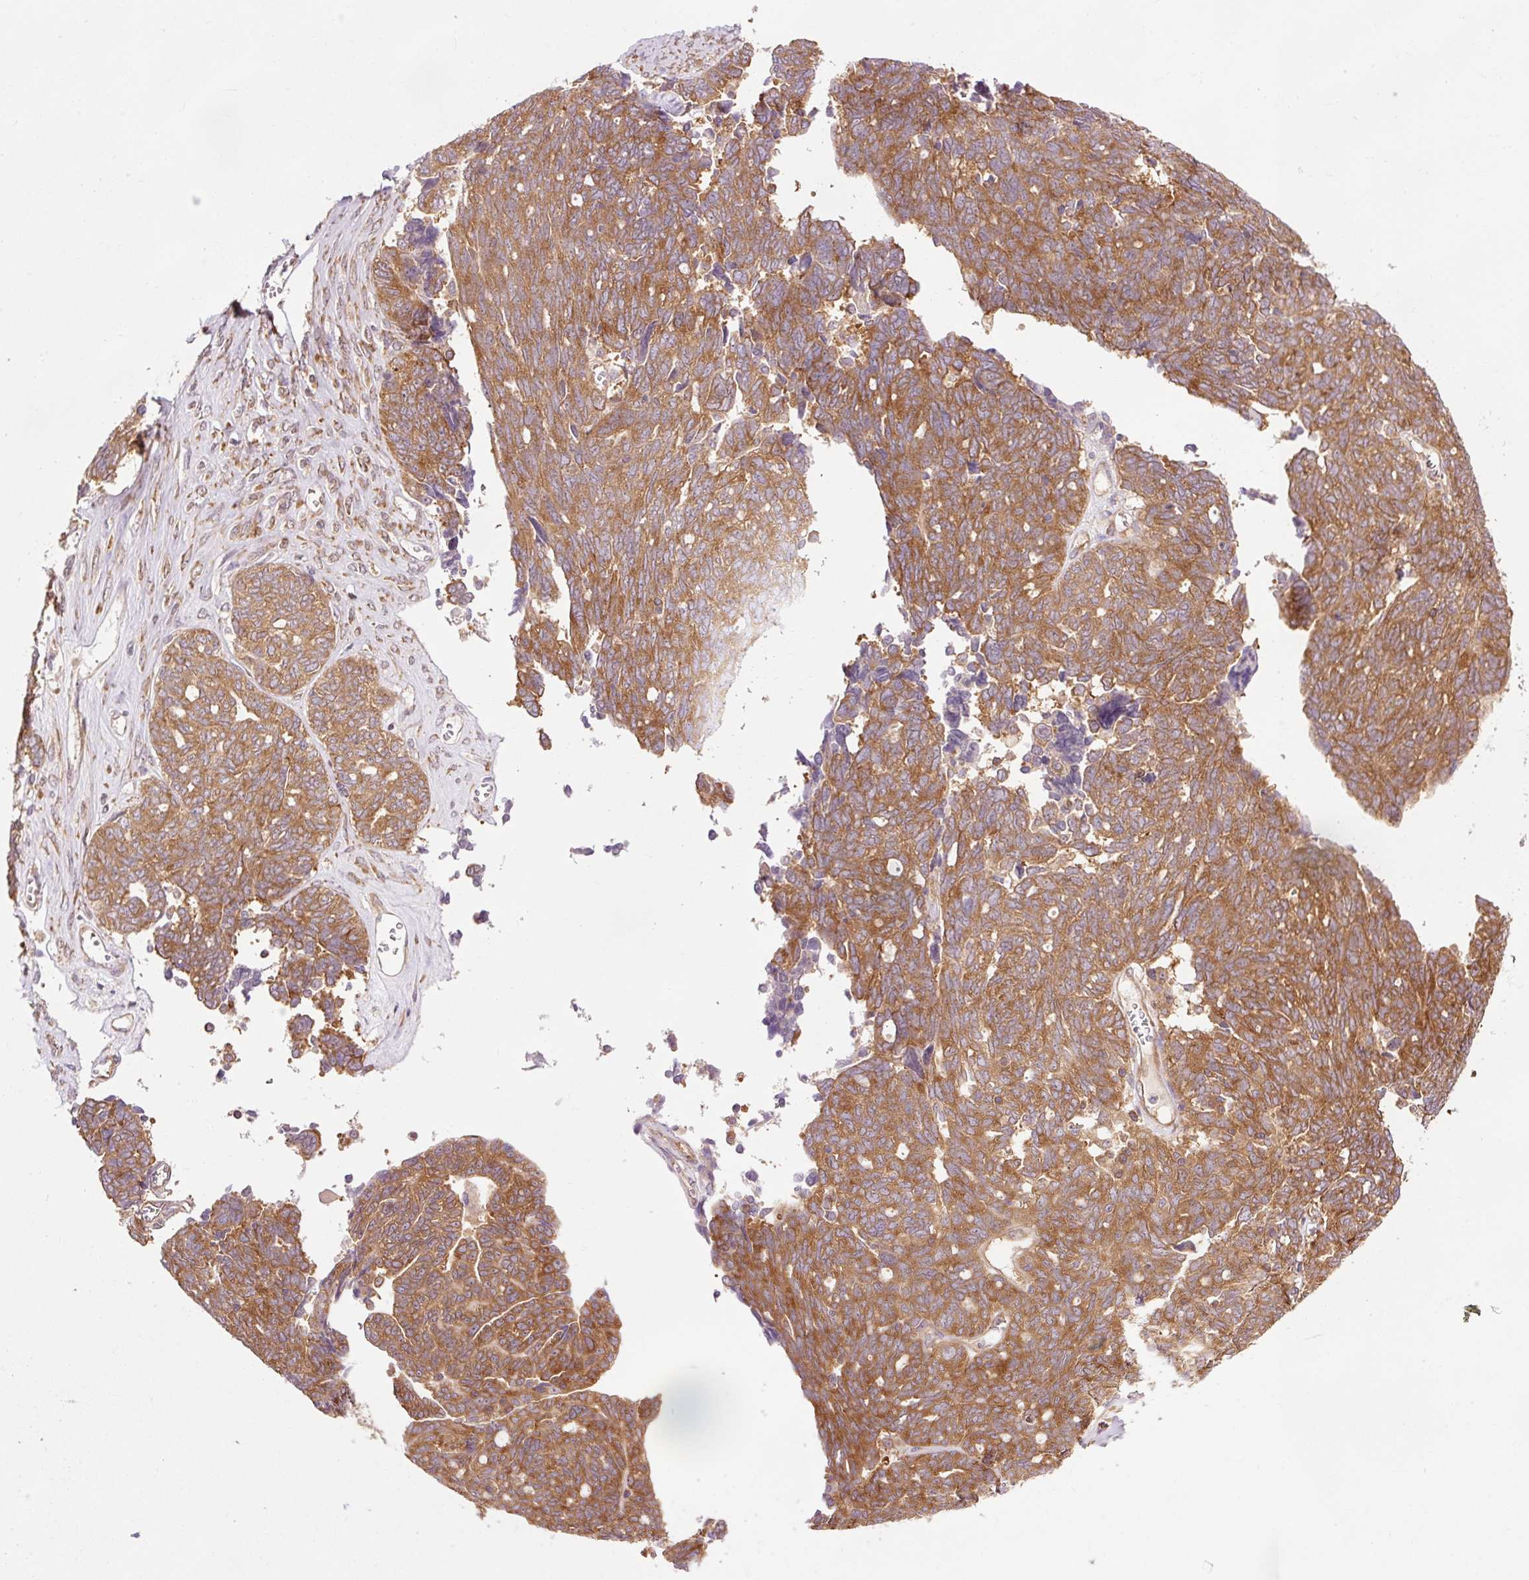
{"staining": {"intensity": "strong", "quantity": ">75%", "location": "cytoplasmic/membranous"}, "tissue": "ovarian cancer", "cell_type": "Tumor cells", "image_type": "cancer", "snomed": [{"axis": "morphology", "description": "Cystadenocarcinoma, serous, NOS"}, {"axis": "topography", "description": "Ovary"}], "caption": "Strong cytoplasmic/membranous positivity is present in approximately >75% of tumor cells in serous cystadenocarcinoma (ovarian).", "gene": "PDAP1", "patient": {"sex": "female", "age": 79}}